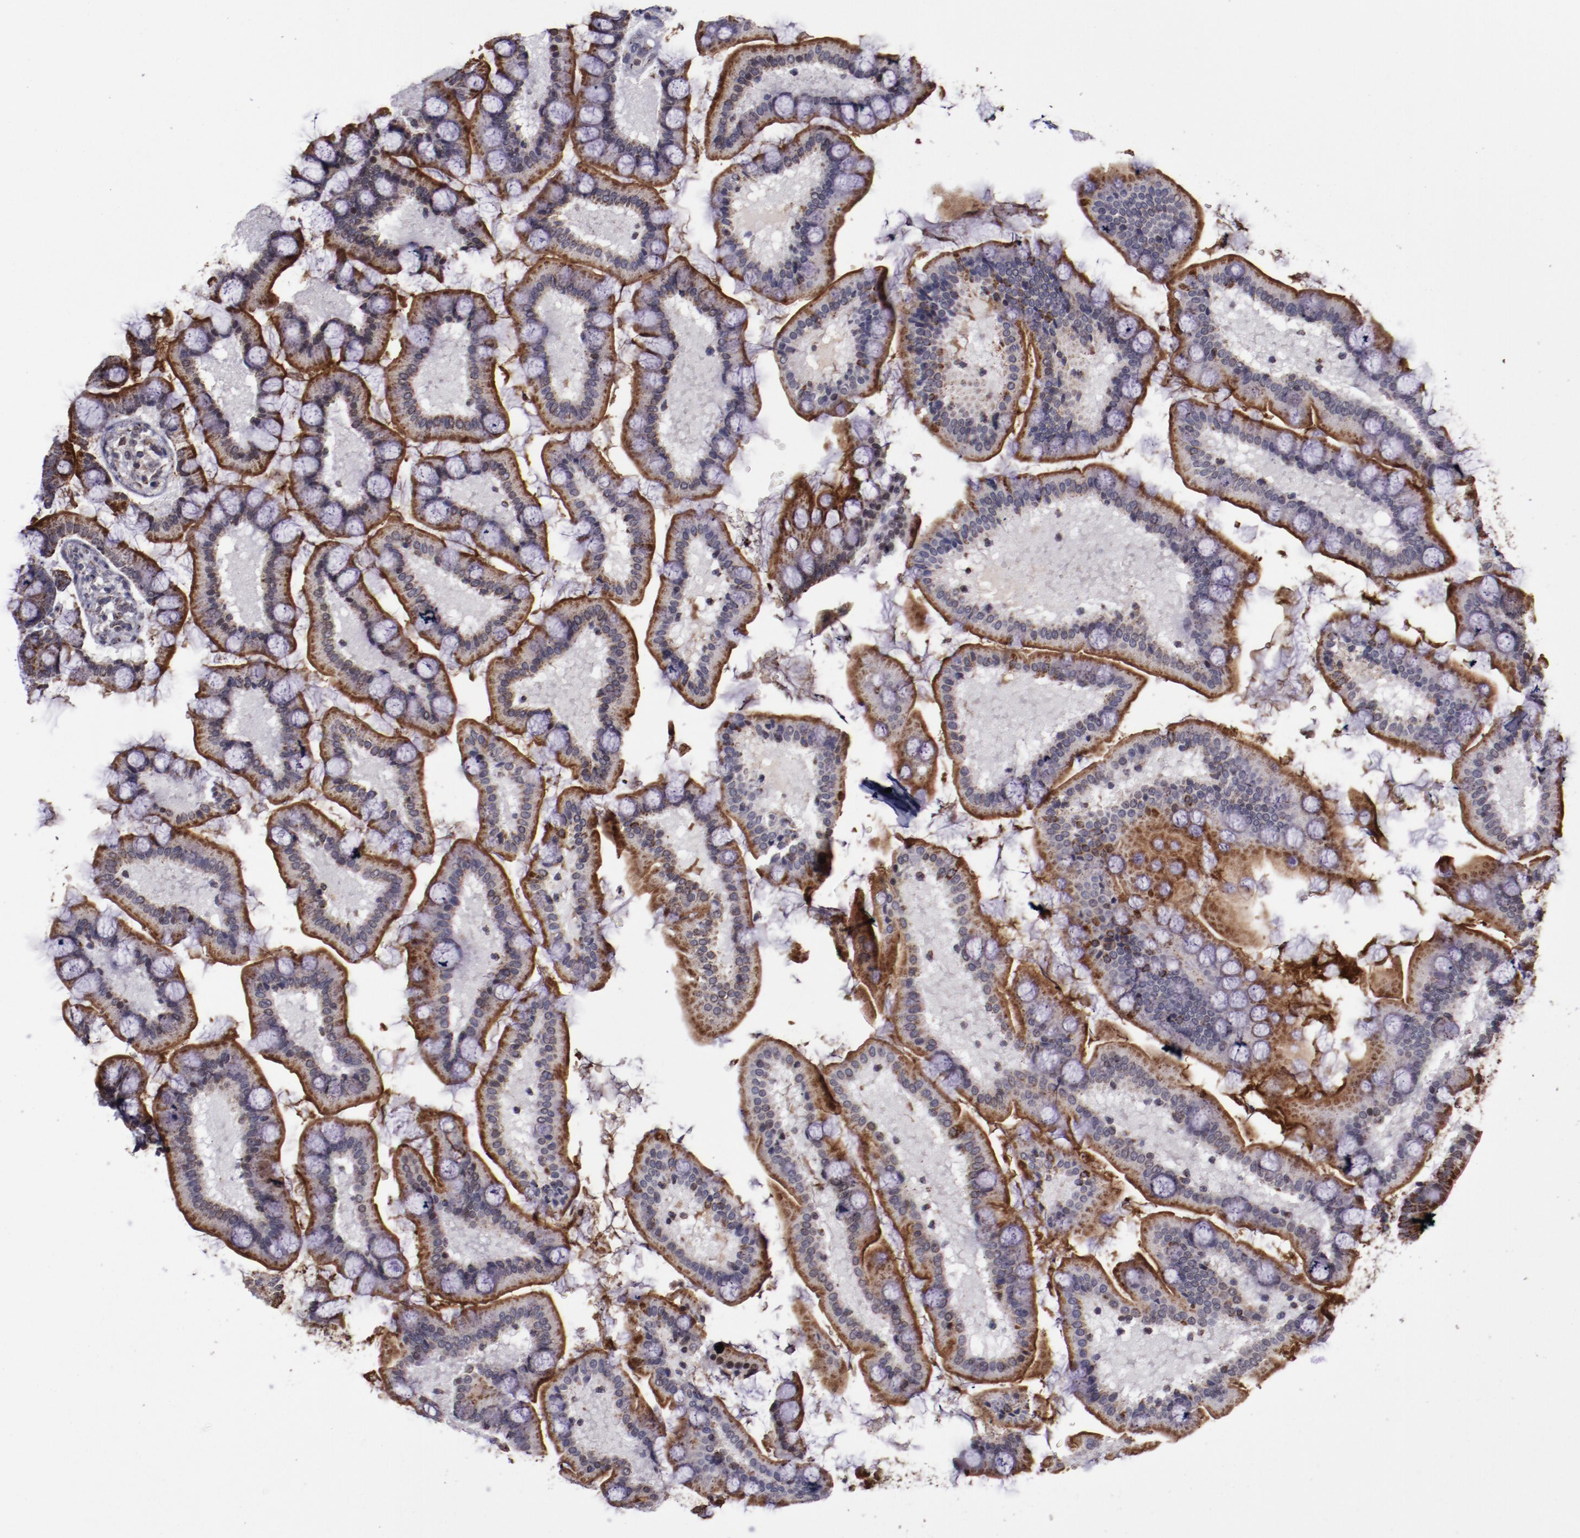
{"staining": {"intensity": "moderate", "quantity": ">75%", "location": "cytoplasmic/membranous"}, "tissue": "small intestine", "cell_type": "Glandular cells", "image_type": "normal", "snomed": [{"axis": "morphology", "description": "Normal tissue, NOS"}, {"axis": "topography", "description": "Small intestine"}], "caption": "Immunohistochemical staining of unremarkable human small intestine exhibits moderate cytoplasmic/membranous protein positivity in about >75% of glandular cells.", "gene": "LONP1", "patient": {"sex": "male", "age": 41}}